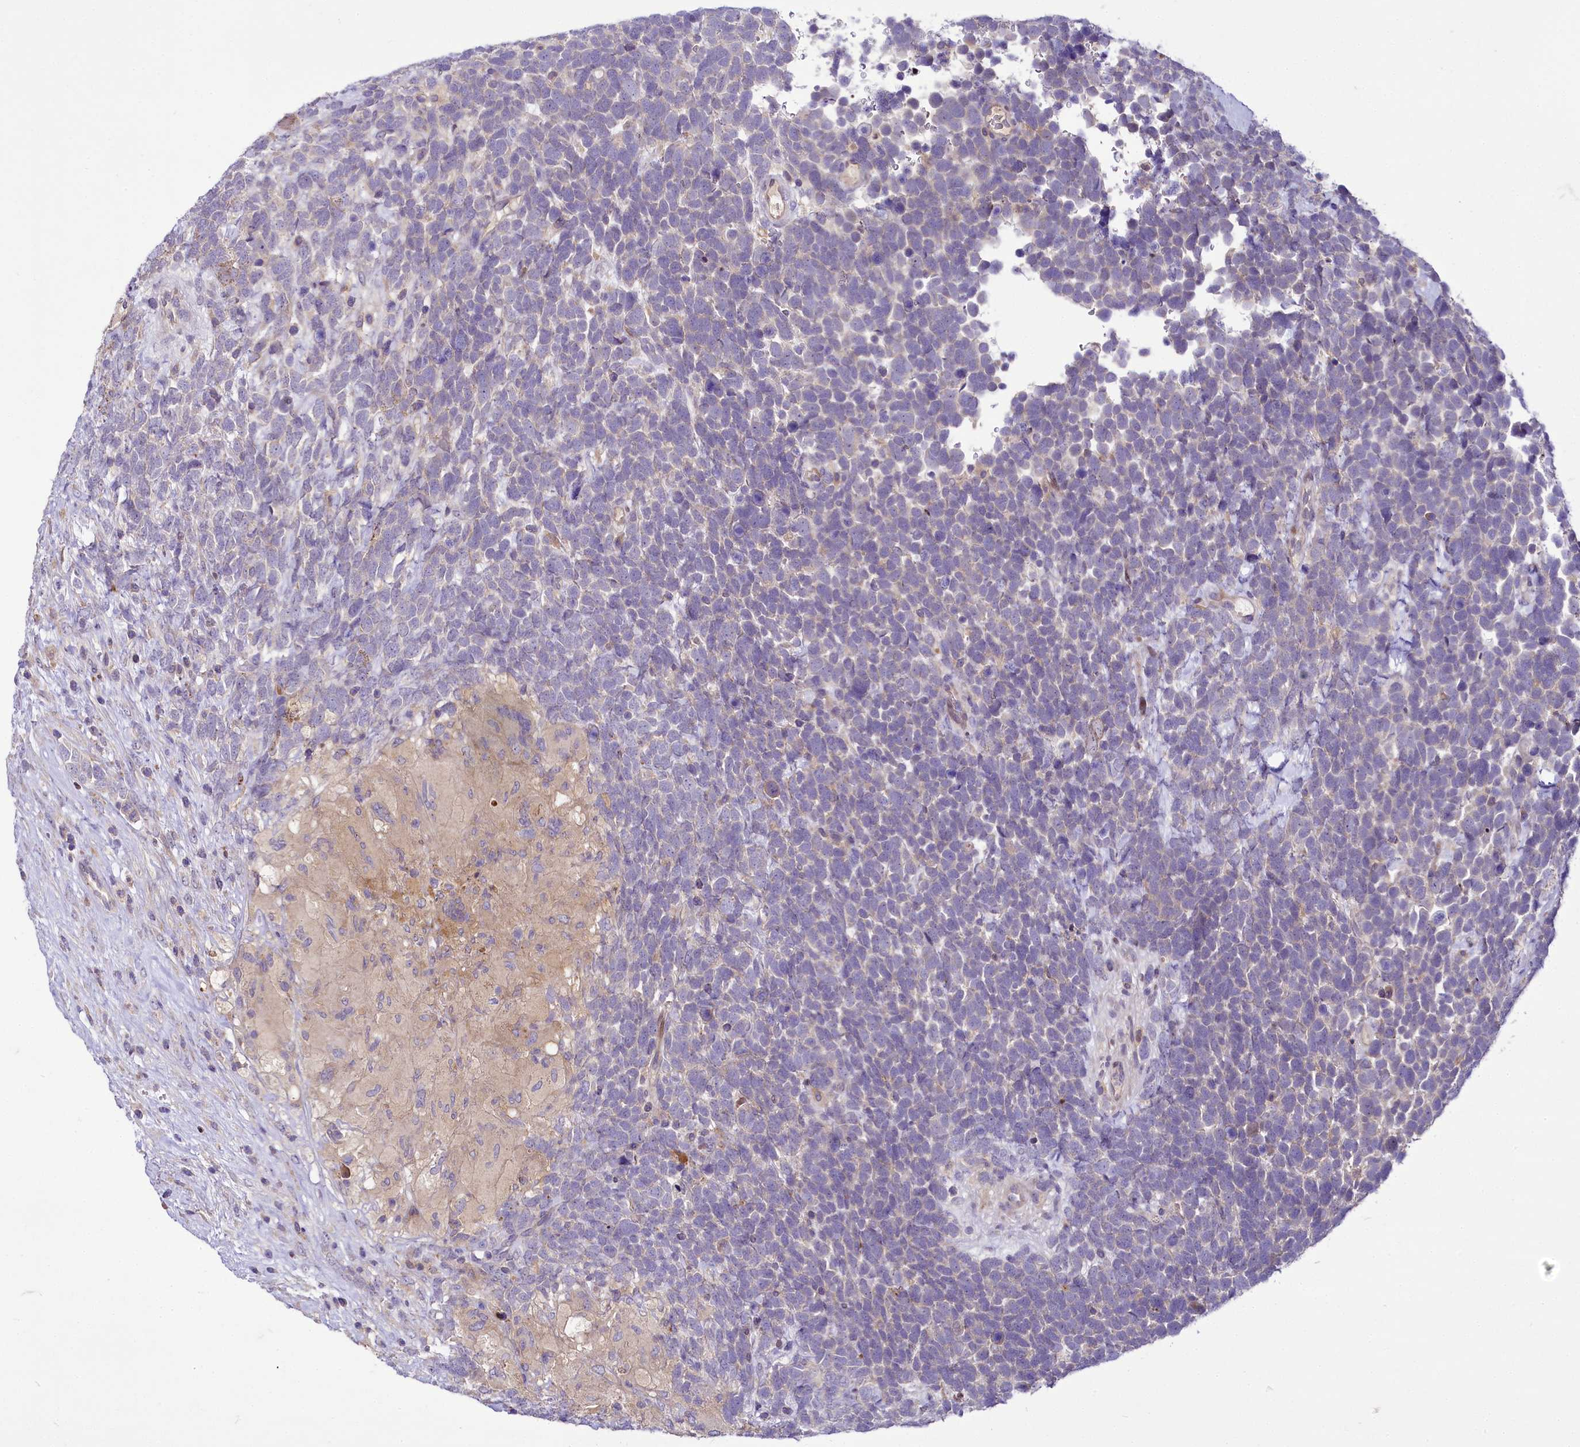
{"staining": {"intensity": "negative", "quantity": "none", "location": "none"}, "tissue": "urothelial cancer", "cell_type": "Tumor cells", "image_type": "cancer", "snomed": [{"axis": "morphology", "description": "Urothelial carcinoma, High grade"}, {"axis": "topography", "description": "Urinary bladder"}], "caption": "This photomicrograph is of high-grade urothelial carcinoma stained with immunohistochemistry (IHC) to label a protein in brown with the nuclei are counter-stained blue. There is no expression in tumor cells. (Stains: DAB immunohistochemistry (IHC) with hematoxylin counter stain, Microscopy: brightfield microscopy at high magnification).", "gene": "ZC3H12C", "patient": {"sex": "female", "age": 82}}